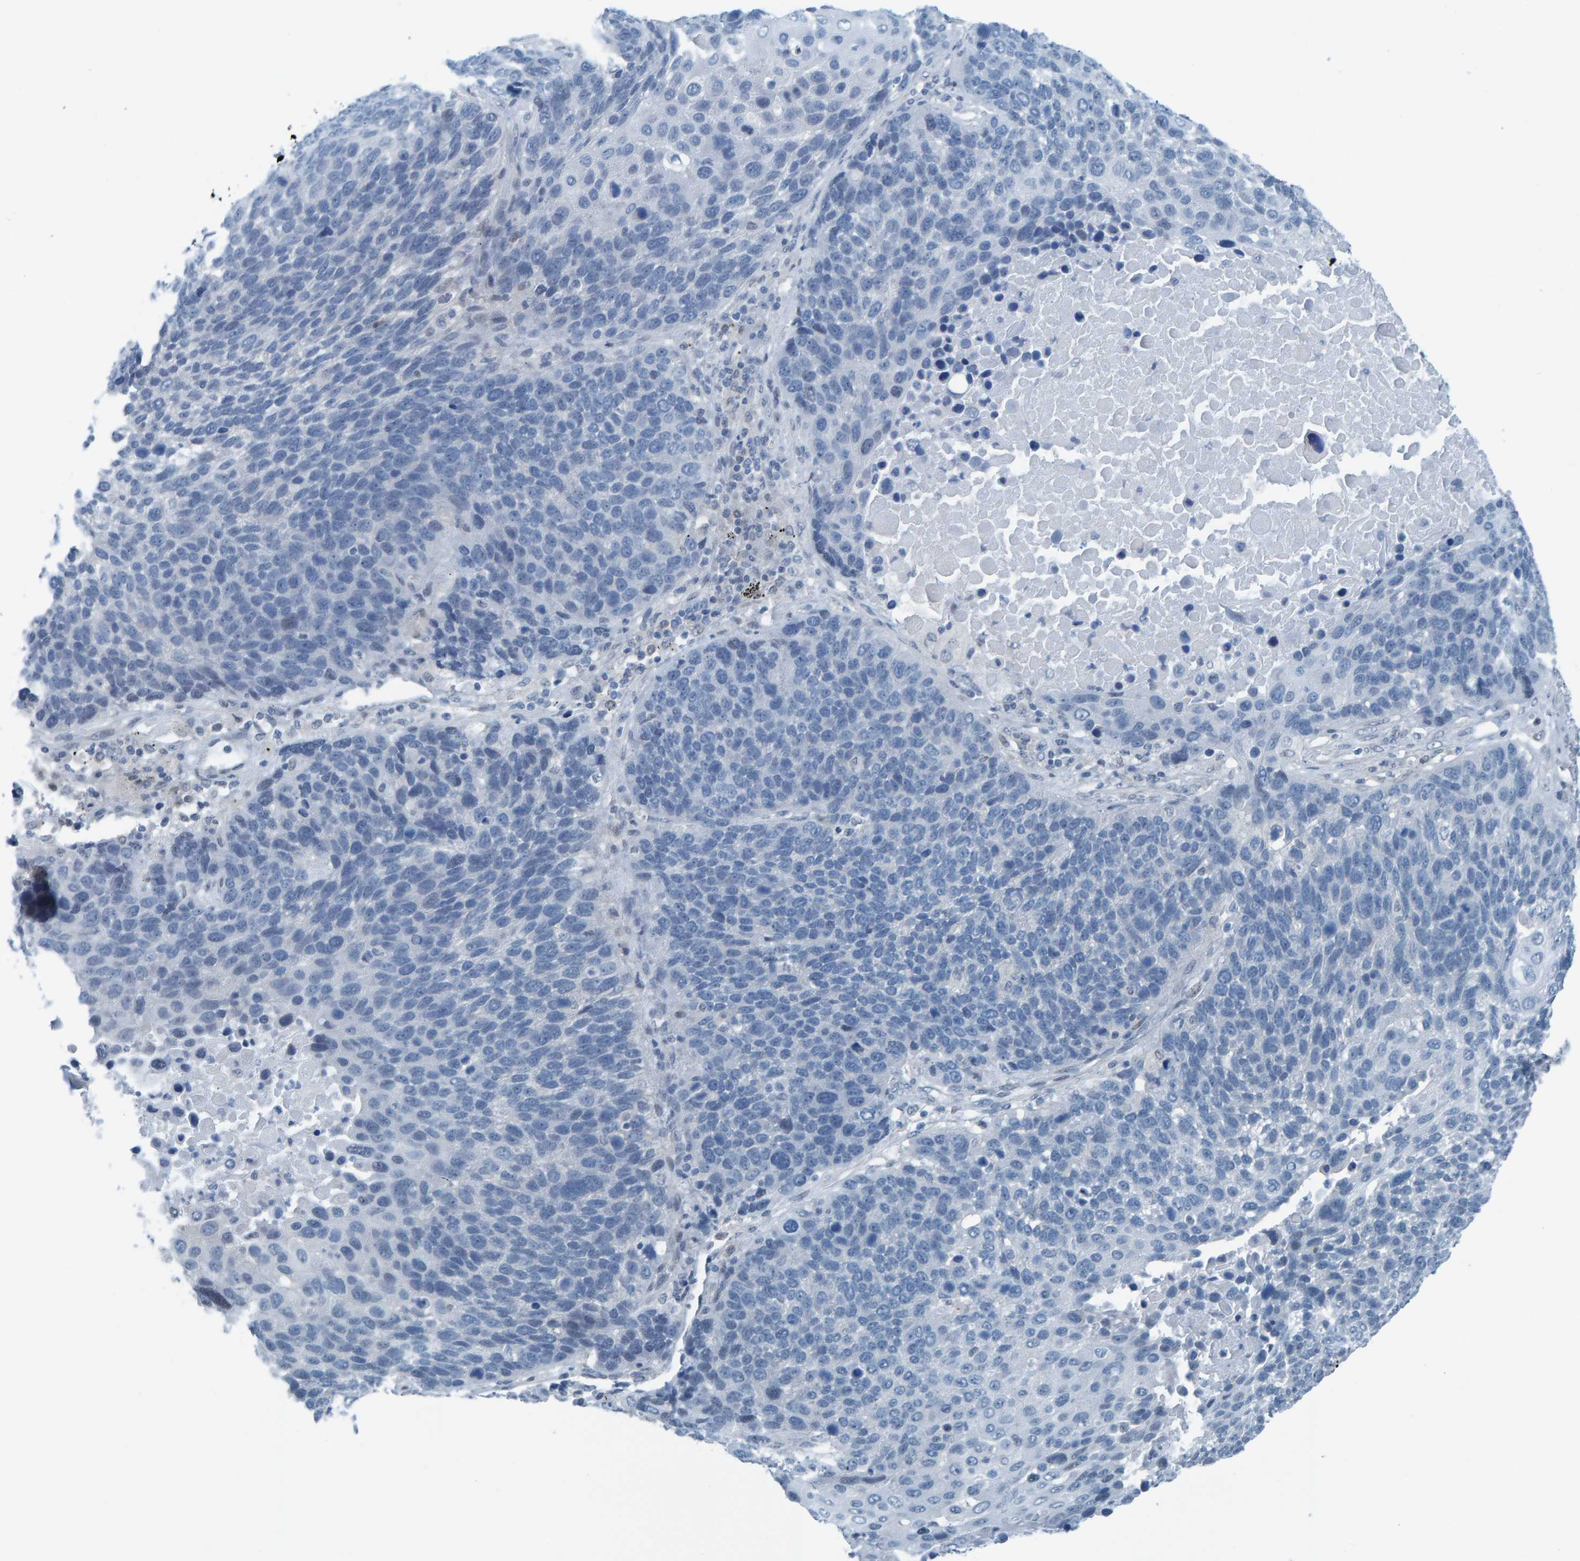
{"staining": {"intensity": "negative", "quantity": "none", "location": "none"}, "tissue": "lung cancer", "cell_type": "Tumor cells", "image_type": "cancer", "snomed": [{"axis": "morphology", "description": "Squamous cell carcinoma, NOS"}, {"axis": "topography", "description": "Lung"}], "caption": "Immunohistochemistry of lung cancer exhibits no positivity in tumor cells. (Brightfield microscopy of DAB (3,3'-diaminobenzidine) IHC at high magnification).", "gene": "CNP", "patient": {"sex": "male", "age": 66}}